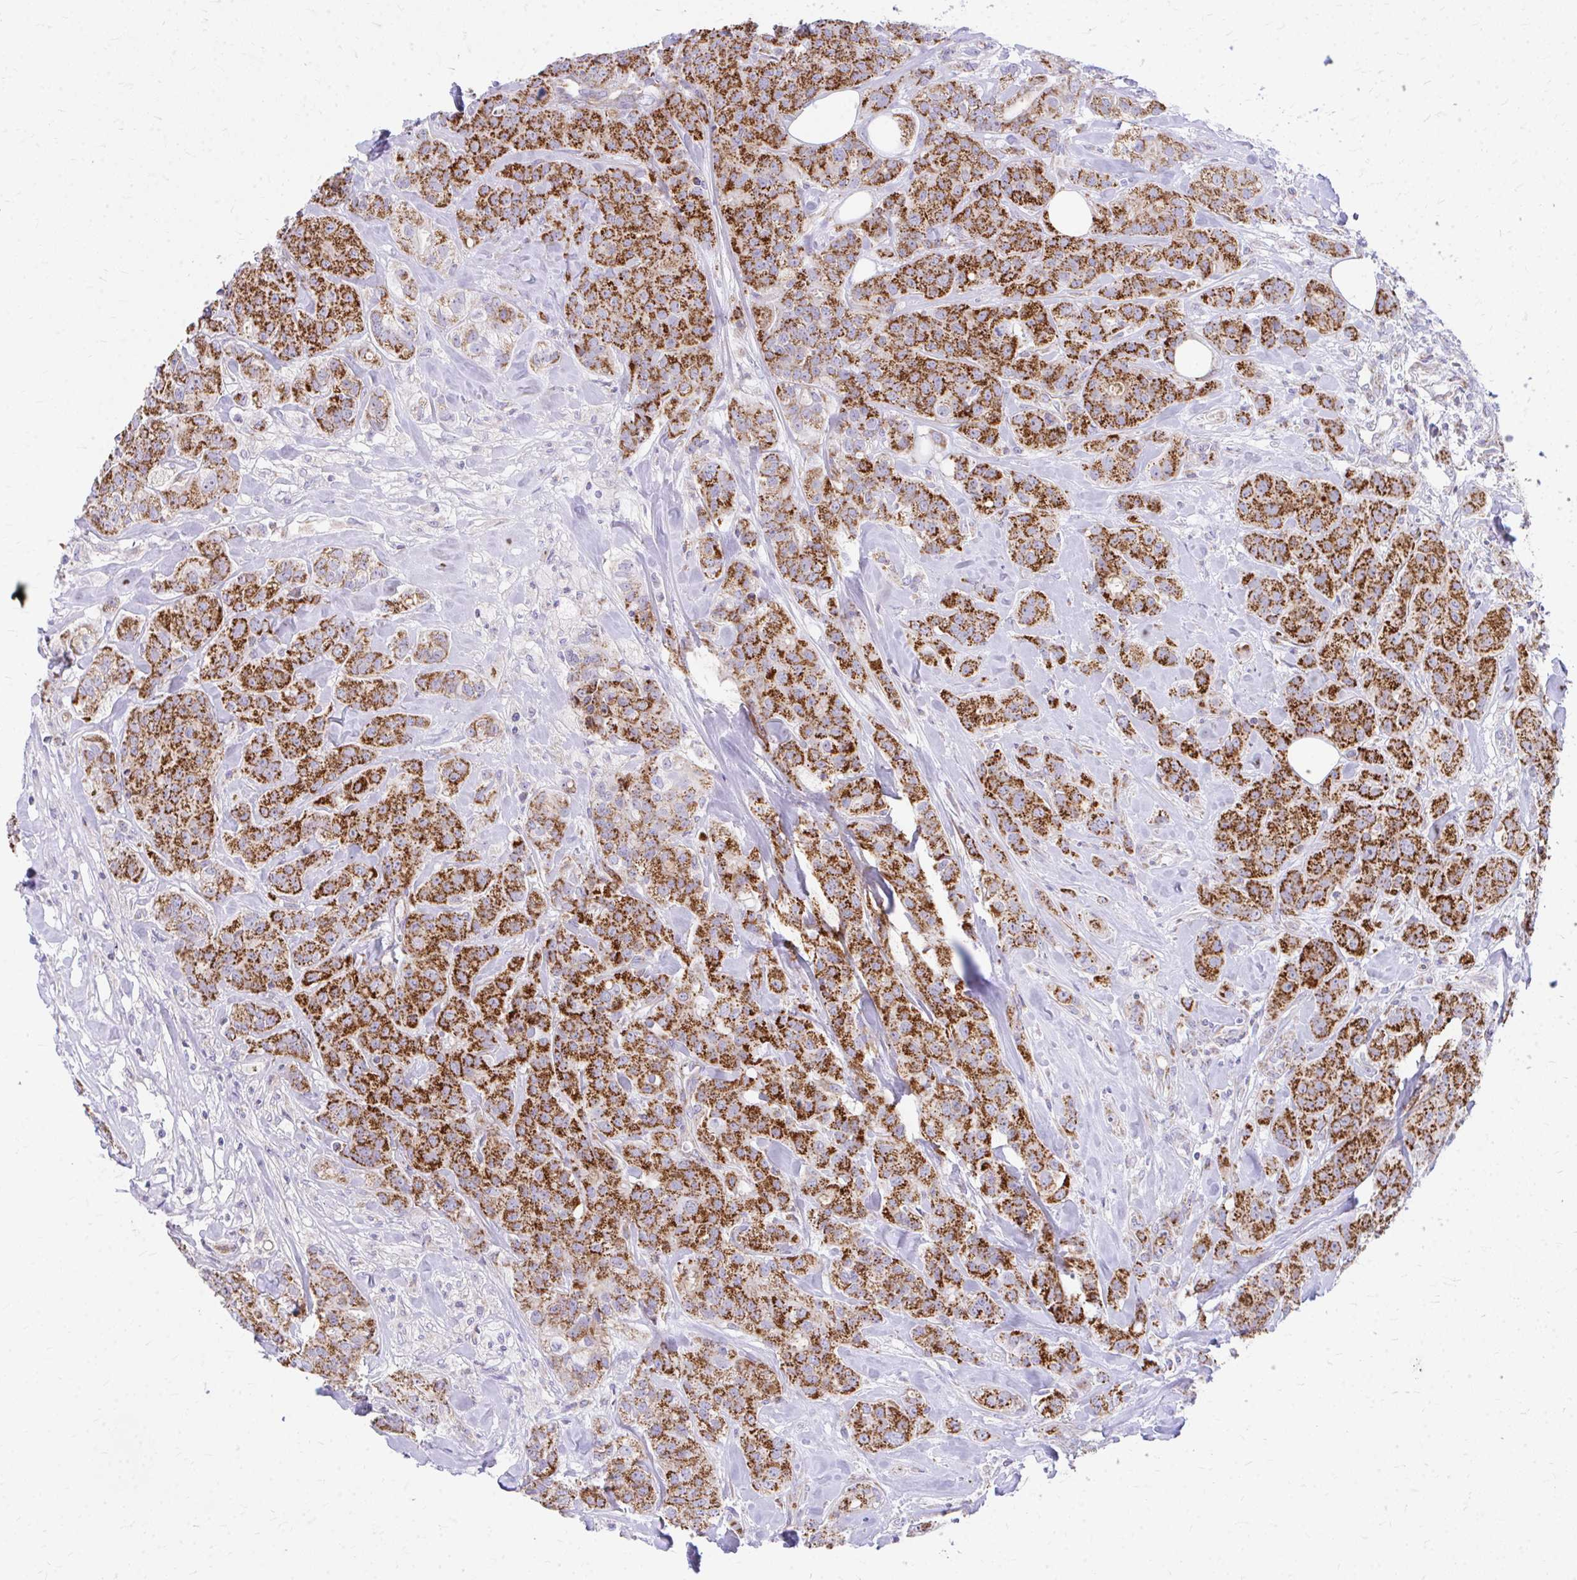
{"staining": {"intensity": "strong", "quantity": ">75%", "location": "cytoplasmic/membranous"}, "tissue": "breast cancer", "cell_type": "Tumor cells", "image_type": "cancer", "snomed": [{"axis": "morphology", "description": "Normal tissue, NOS"}, {"axis": "morphology", "description": "Duct carcinoma"}, {"axis": "topography", "description": "Breast"}], "caption": "DAB (3,3'-diaminobenzidine) immunohistochemical staining of breast cancer demonstrates strong cytoplasmic/membranous protein staining in approximately >75% of tumor cells. Immunohistochemistry (ihc) stains the protein in brown and the nuclei are stained blue.", "gene": "MRPL19", "patient": {"sex": "female", "age": 43}}